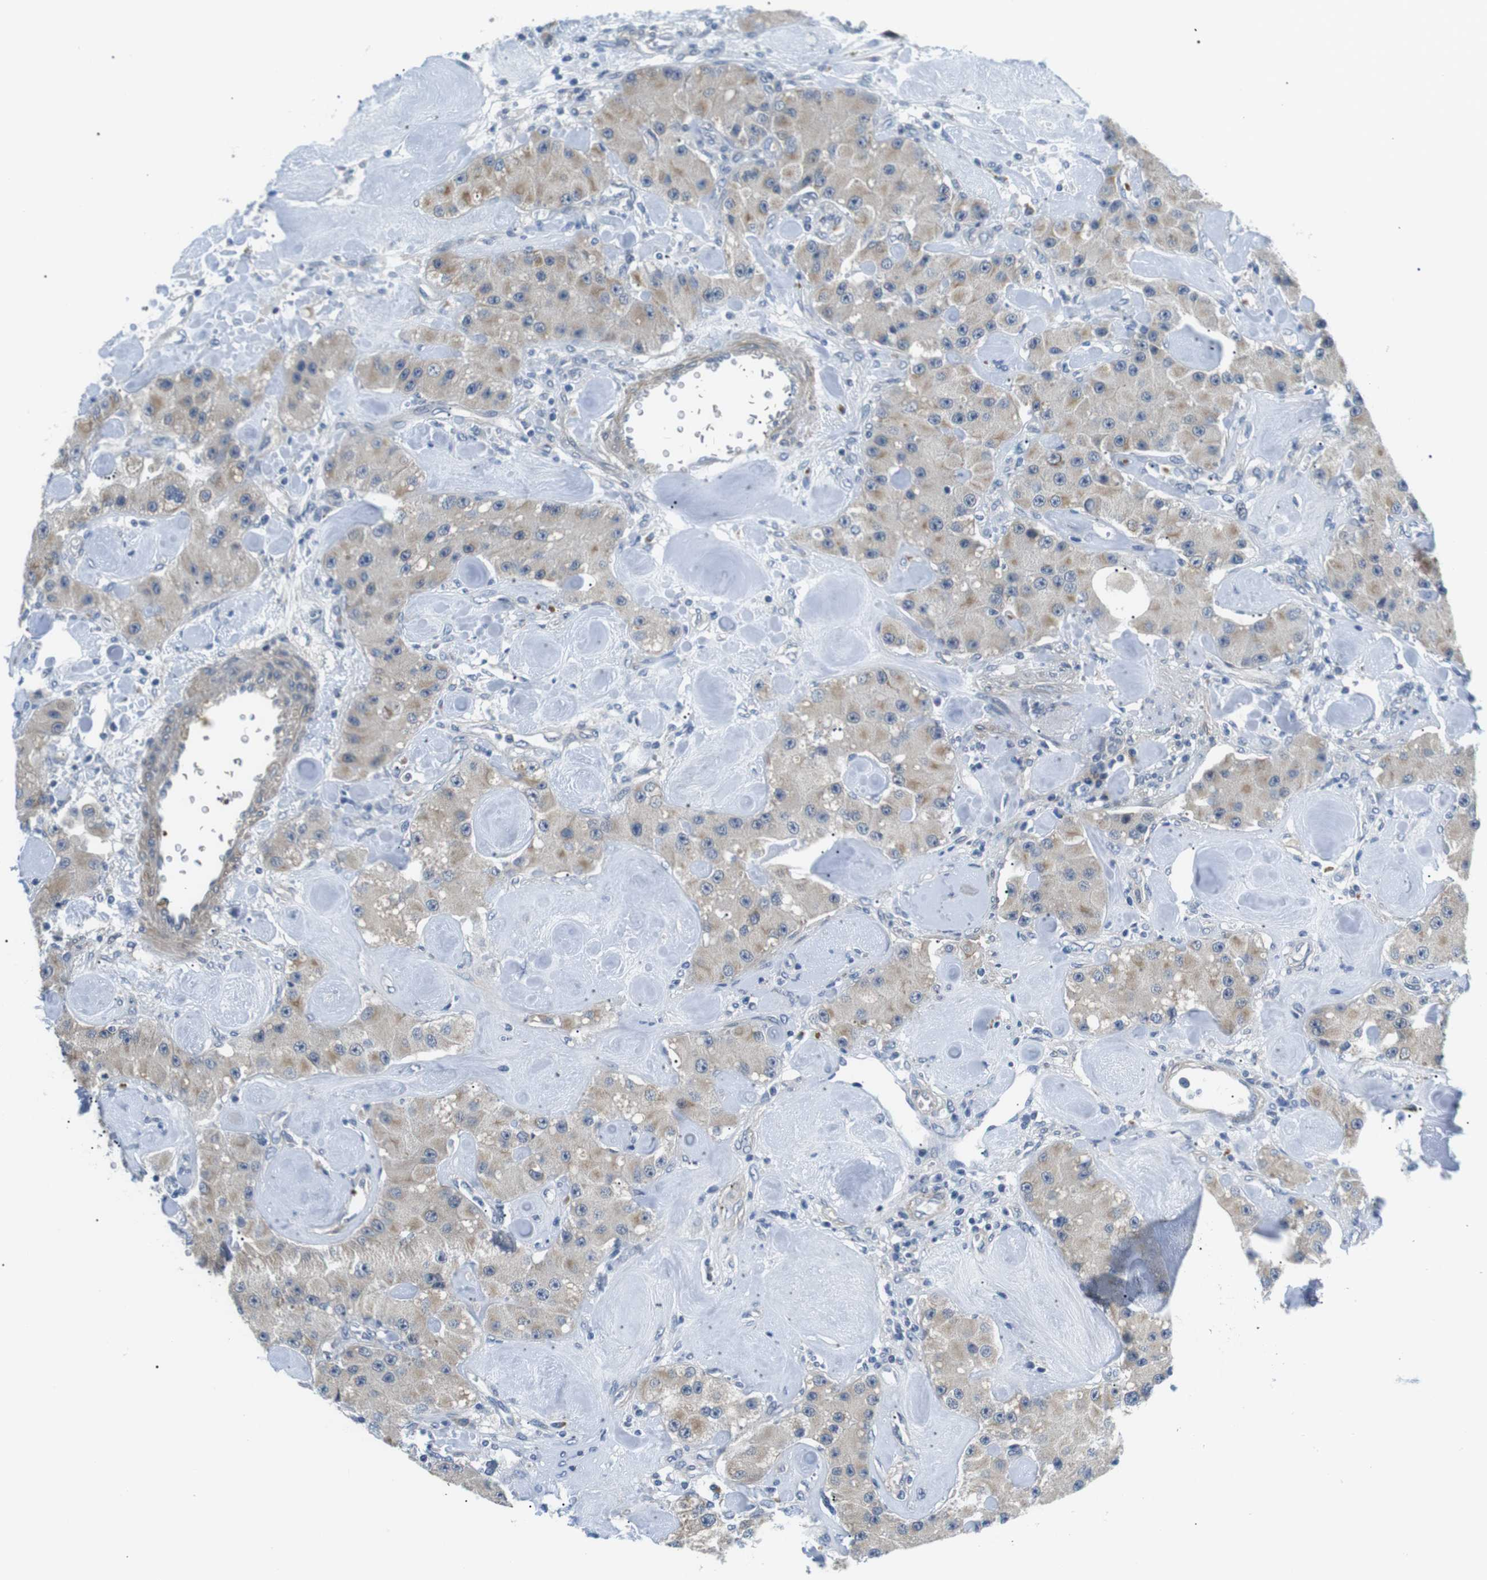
{"staining": {"intensity": "weak", "quantity": "<25%", "location": "cytoplasmic/membranous"}, "tissue": "carcinoid", "cell_type": "Tumor cells", "image_type": "cancer", "snomed": [{"axis": "morphology", "description": "Carcinoid, malignant, NOS"}, {"axis": "topography", "description": "Pancreas"}], "caption": "A high-resolution micrograph shows IHC staining of malignant carcinoid, which reveals no significant positivity in tumor cells.", "gene": "WSCD1", "patient": {"sex": "male", "age": 41}}